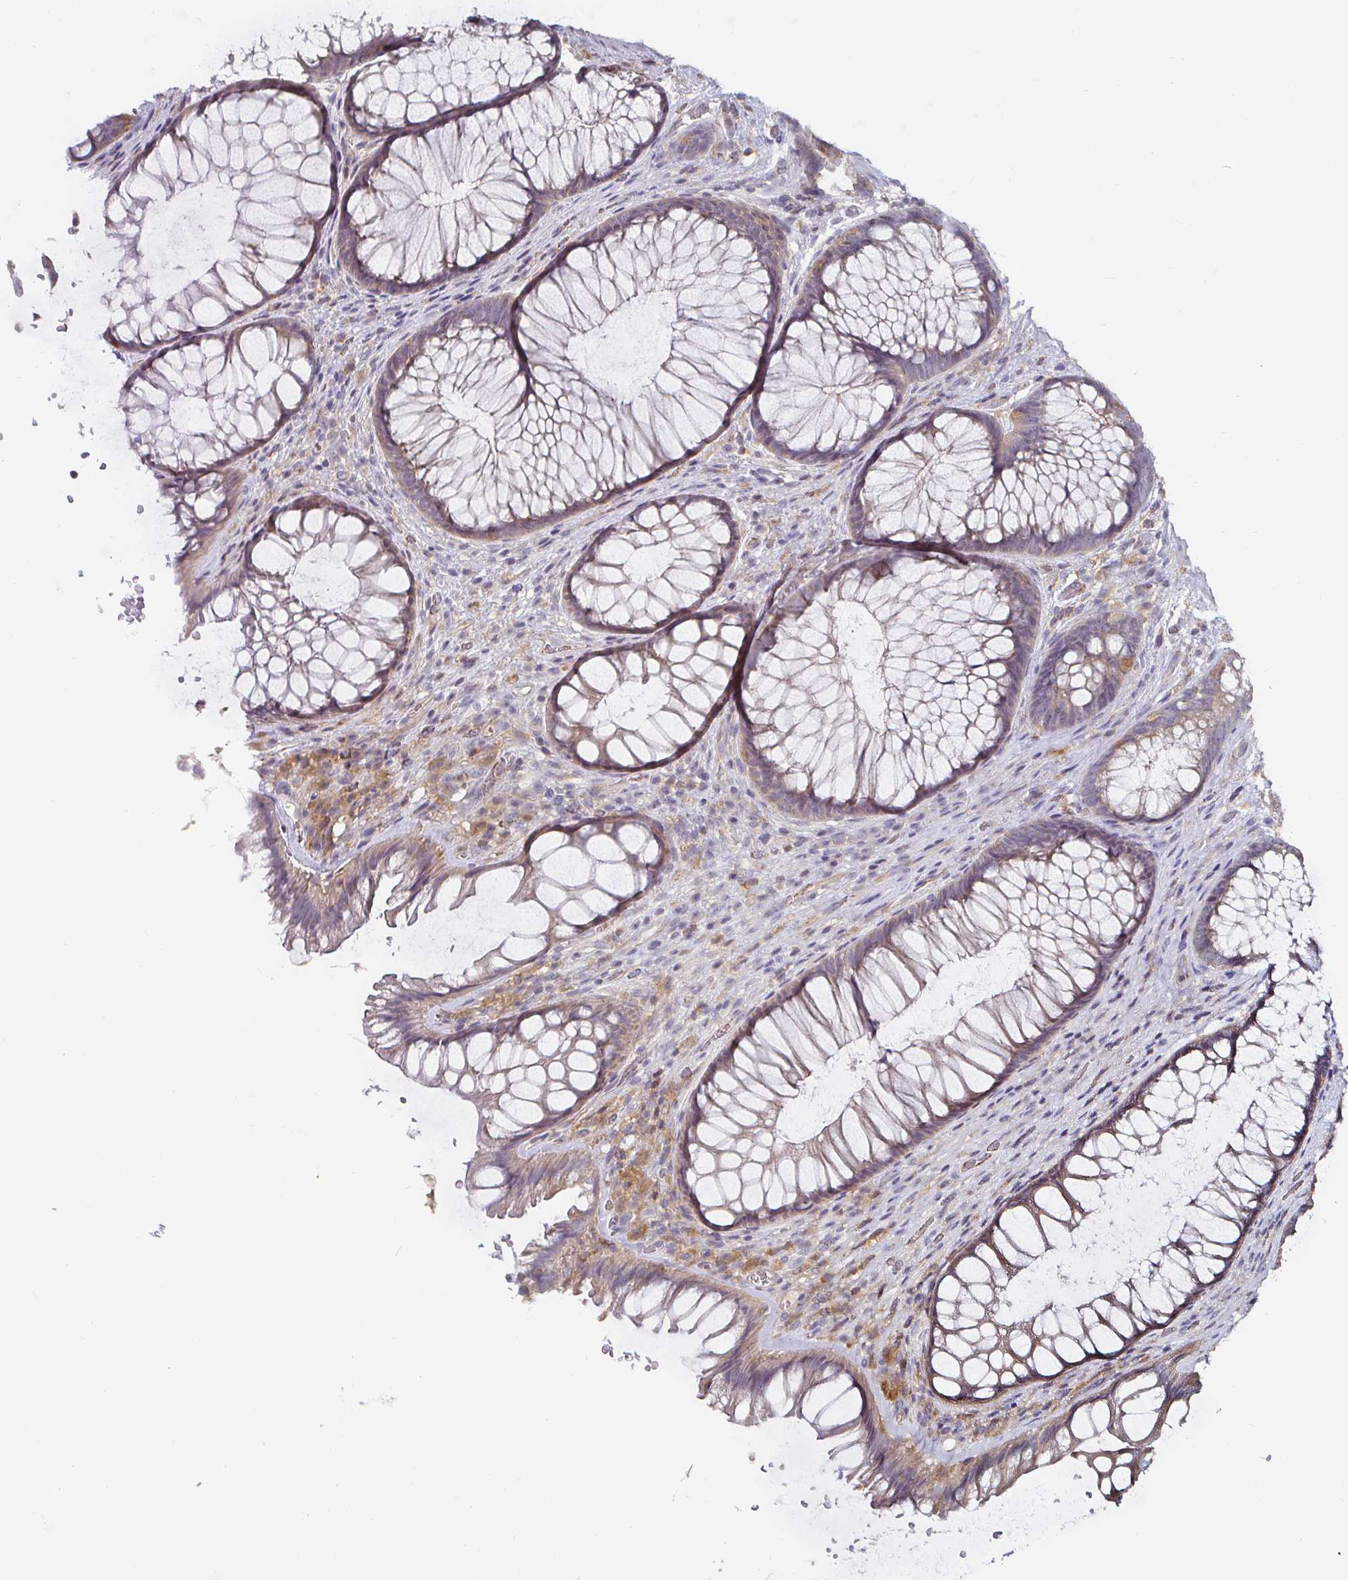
{"staining": {"intensity": "weak", "quantity": "25%-75%", "location": "cytoplasmic/membranous"}, "tissue": "rectum", "cell_type": "Glandular cells", "image_type": "normal", "snomed": [{"axis": "morphology", "description": "Normal tissue, NOS"}, {"axis": "topography", "description": "Rectum"}], "caption": "A high-resolution histopathology image shows IHC staining of unremarkable rectum, which exhibits weak cytoplasmic/membranous positivity in approximately 25%-75% of glandular cells.", "gene": "CDH18", "patient": {"sex": "male", "age": 53}}